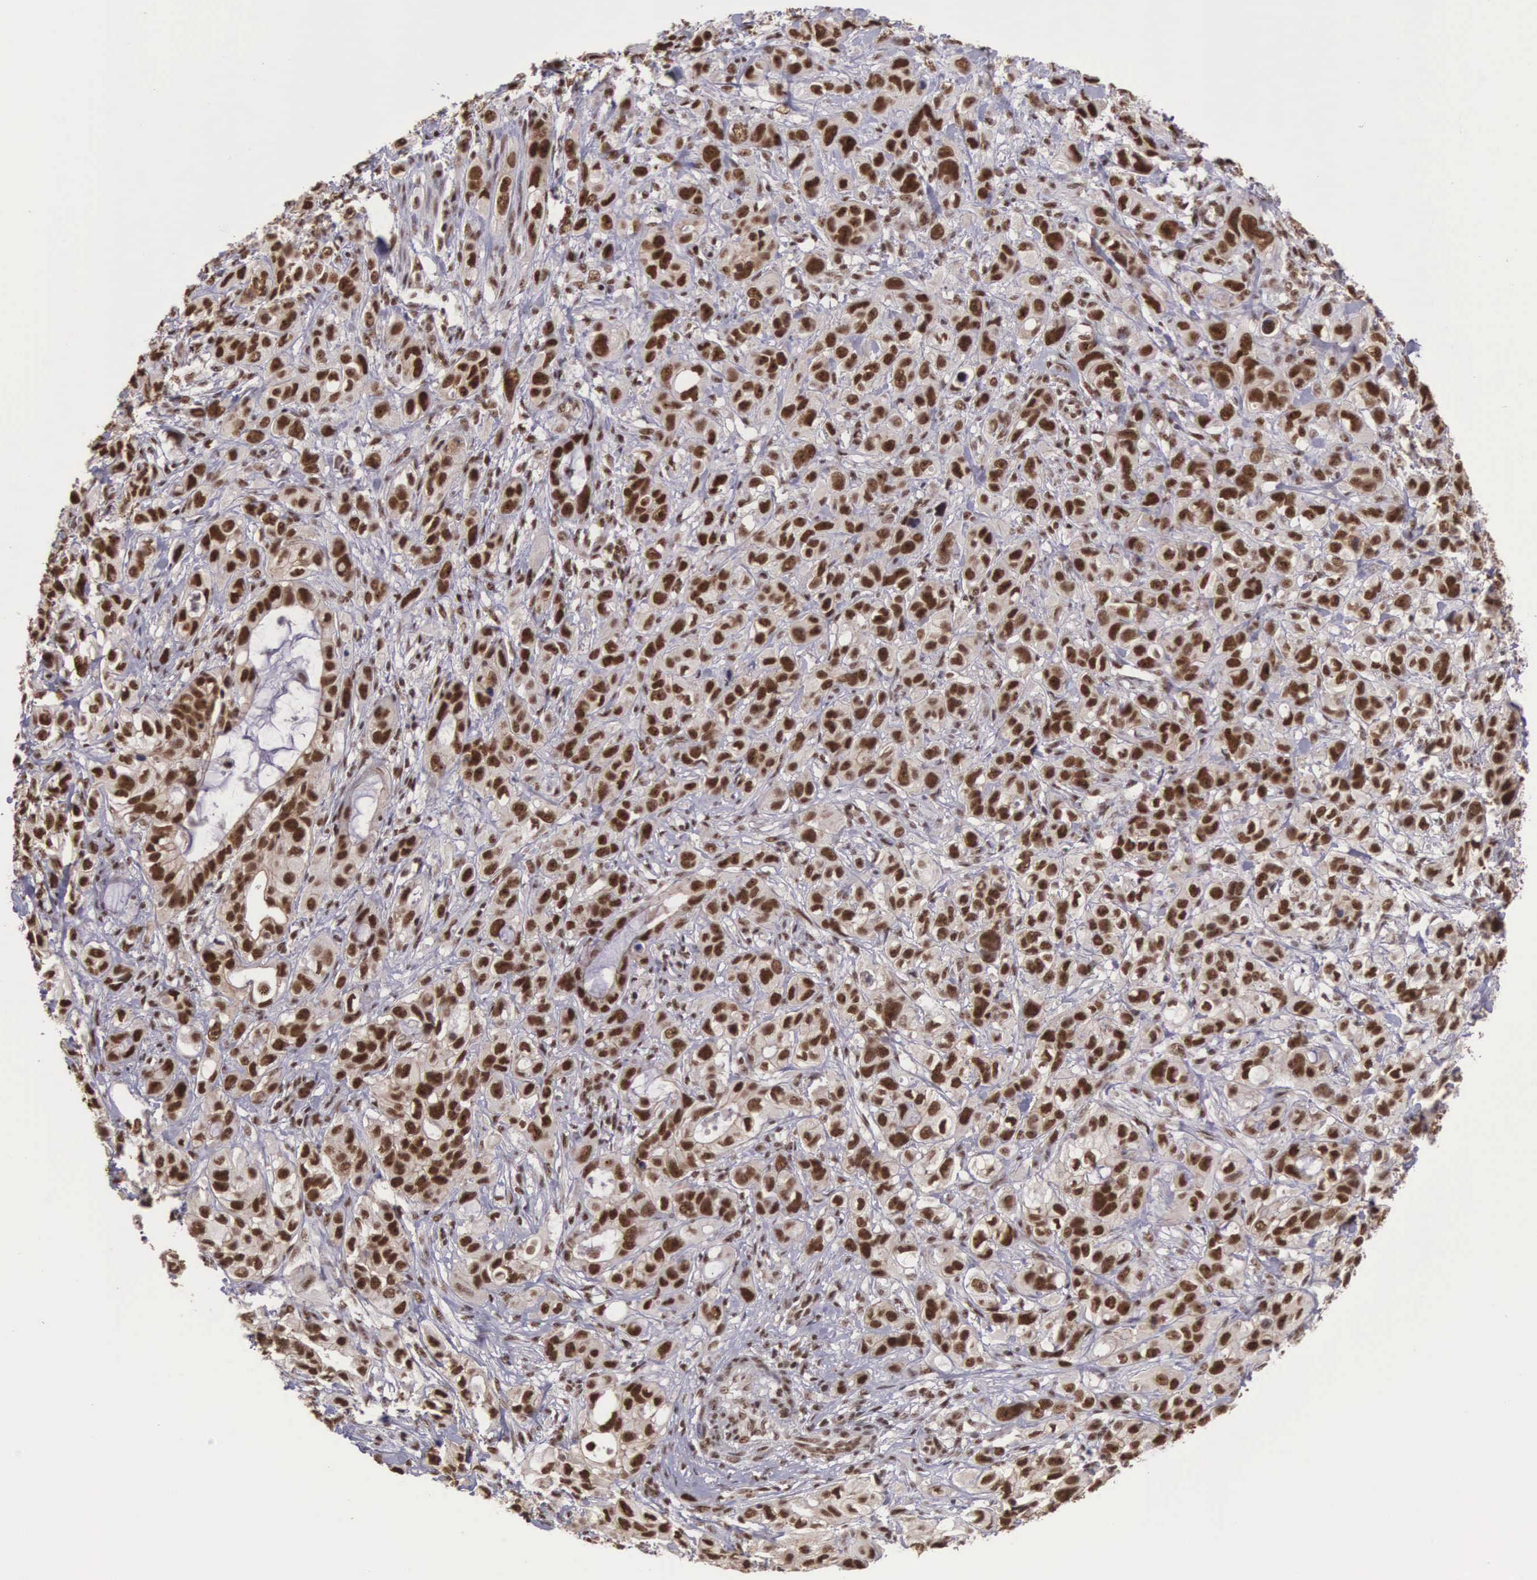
{"staining": {"intensity": "strong", "quantity": ">75%", "location": "nuclear"}, "tissue": "stomach cancer", "cell_type": "Tumor cells", "image_type": "cancer", "snomed": [{"axis": "morphology", "description": "Adenocarcinoma, NOS"}, {"axis": "topography", "description": "Stomach, upper"}], "caption": "Tumor cells exhibit high levels of strong nuclear positivity in about >75% of cells in human adenocarcinoma (stomach).", "gene": "POLR2F", "patient": {"sex": "male", "age": 47}}